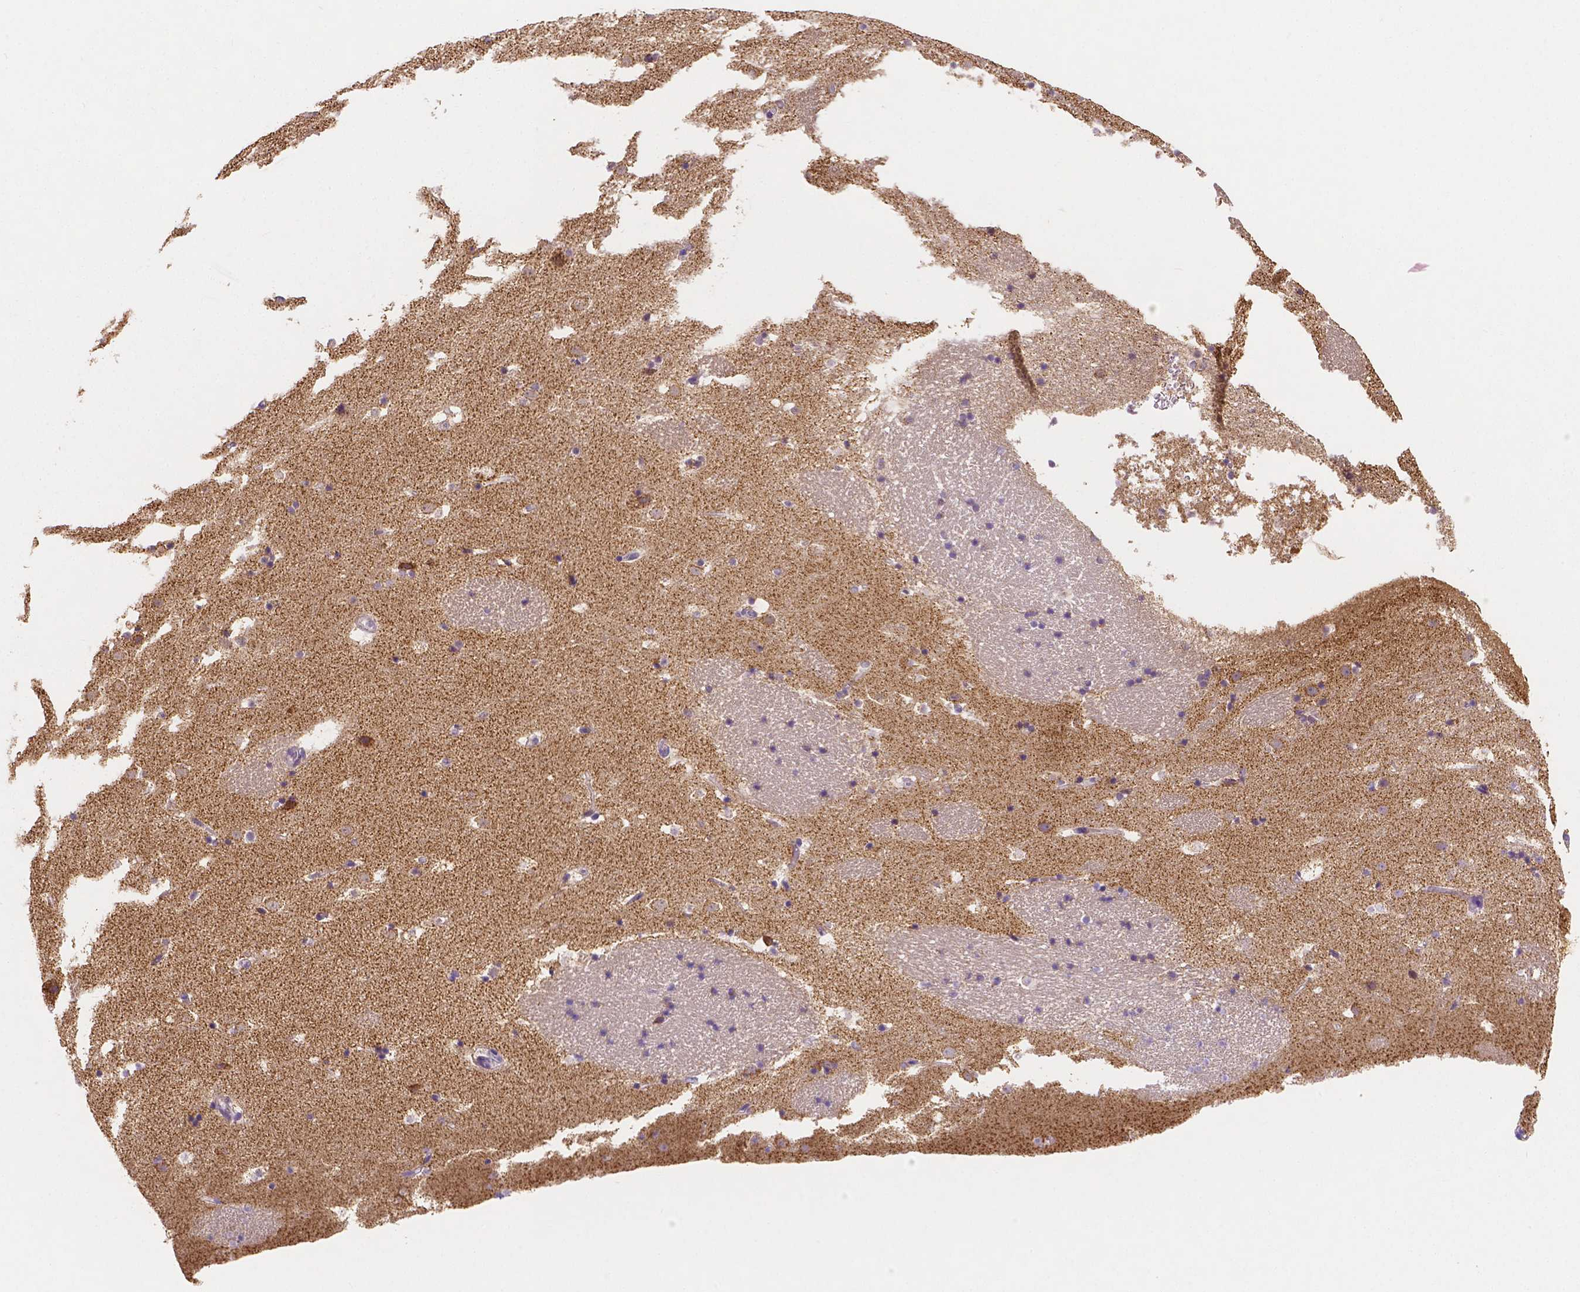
{"staining": {"intensity": "weak", "quantity": "<25%", "location": "cytoplasmic/membranous"}, "tissue": "caudate", "cell_type": "Glial cells", "image_type": "normal", "snomed": [{"axis": "morphology", "description": "Normal tissue, NOS"}, {"axis": "topography", "description": "Lateral ventricle wall"}], "caption": "Immunohistochemistry (IHC) histopathology image of unremarkable caudate: human caudate stained with DAB shows no significant protein expression in glial cells.", "gene": "SGTB", "patient": {"sex": "male", "age": 37}}